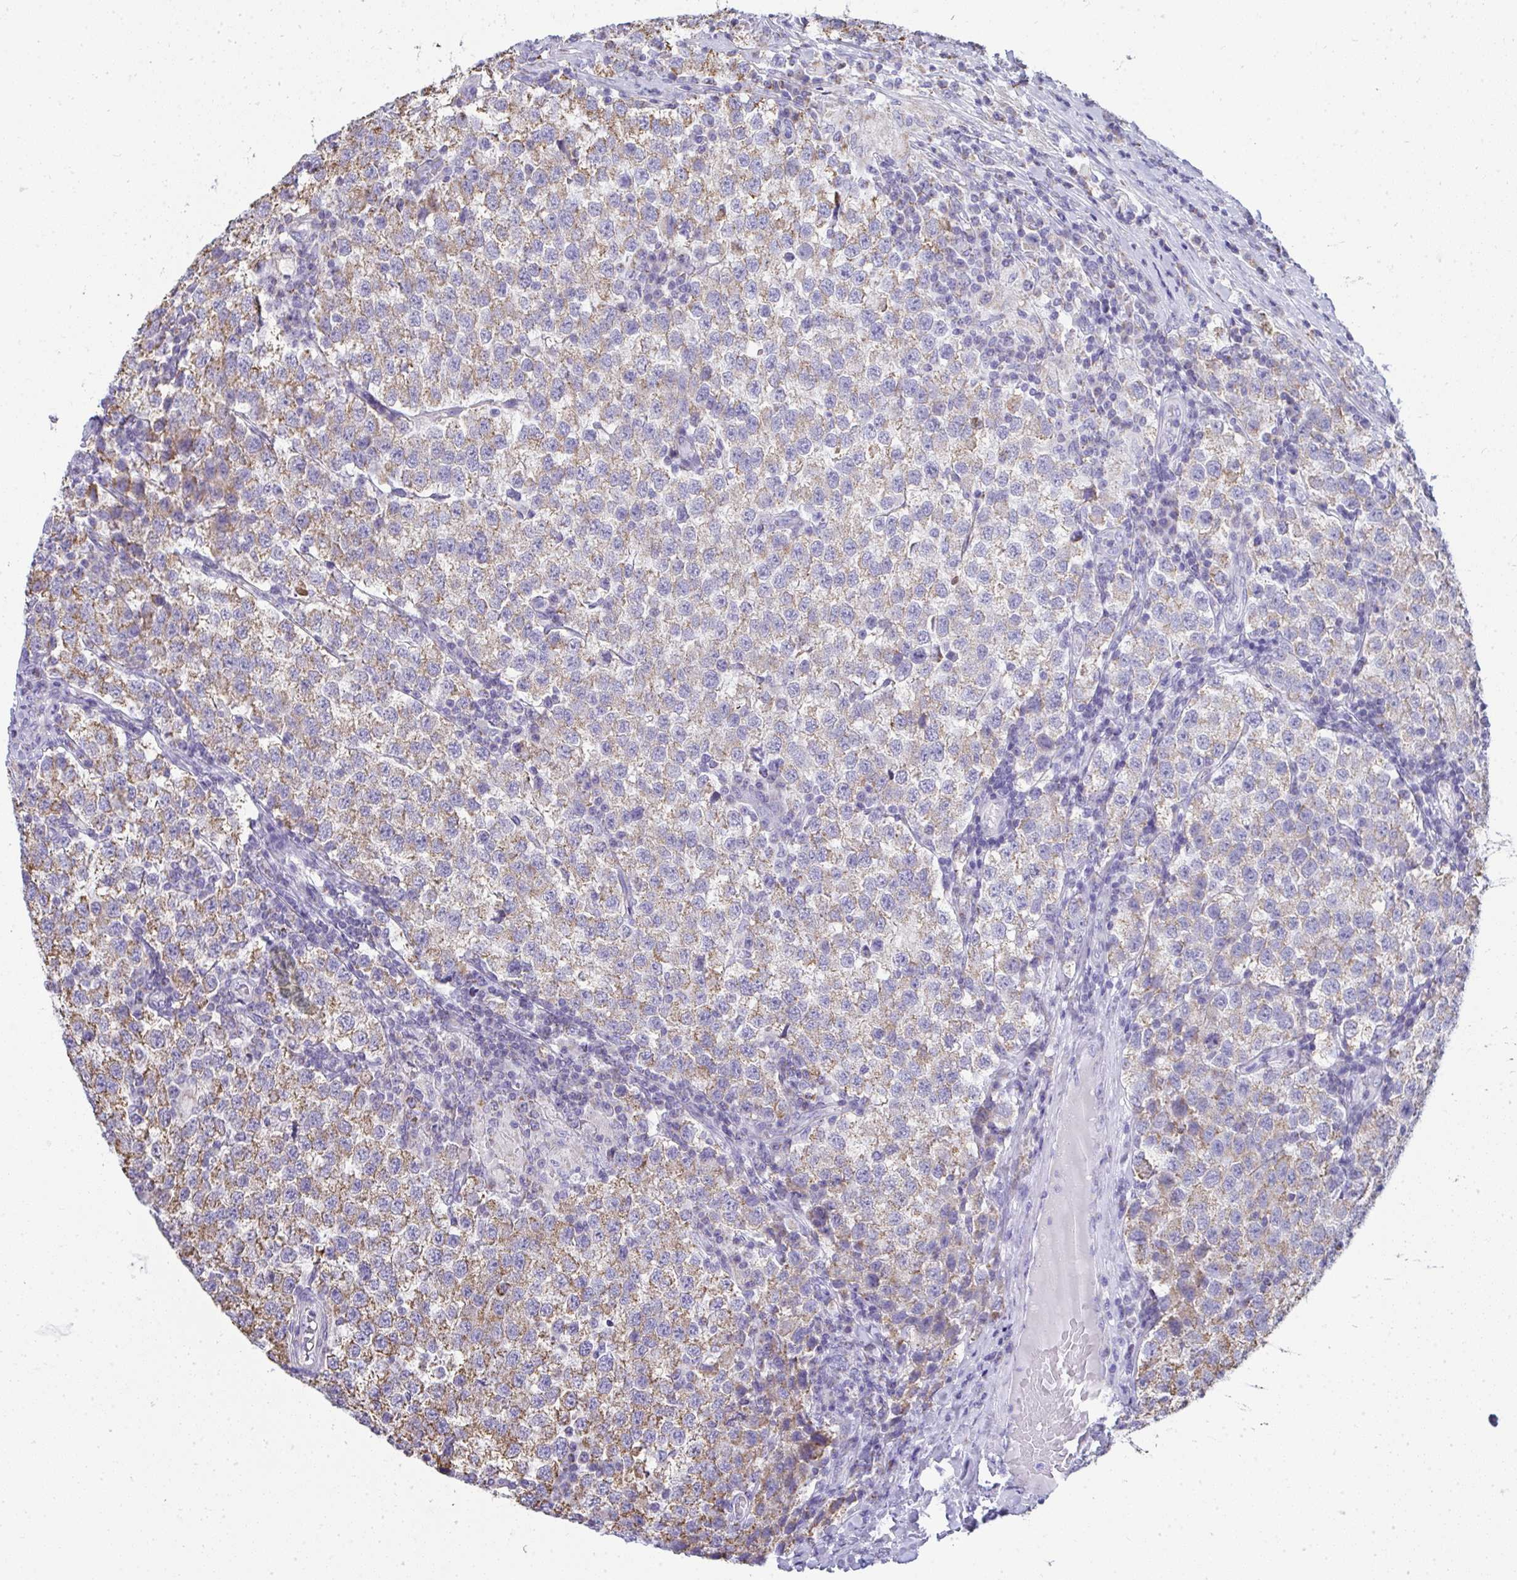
{"staining": {"intensity": "weak", "quantity": ">75%", "location": "cytoplasmic/membranous"}, "tissue": "testis cancer", "cell_type": "Tumor cells", "image_type": "cancer", "snomed": [{"axis": "morphology", "description": "Seminoma, NOS"}, {"axis": "topography", "description": "Testis"}], "caption": "This photomicrograph exhibits IHC staining of testis cancer, with low weak cytoplasmic/membranous expression in about >75% of tumor cells.", "gene": "SLC6A1", "patient": {"sex": "male", "age": 34}}